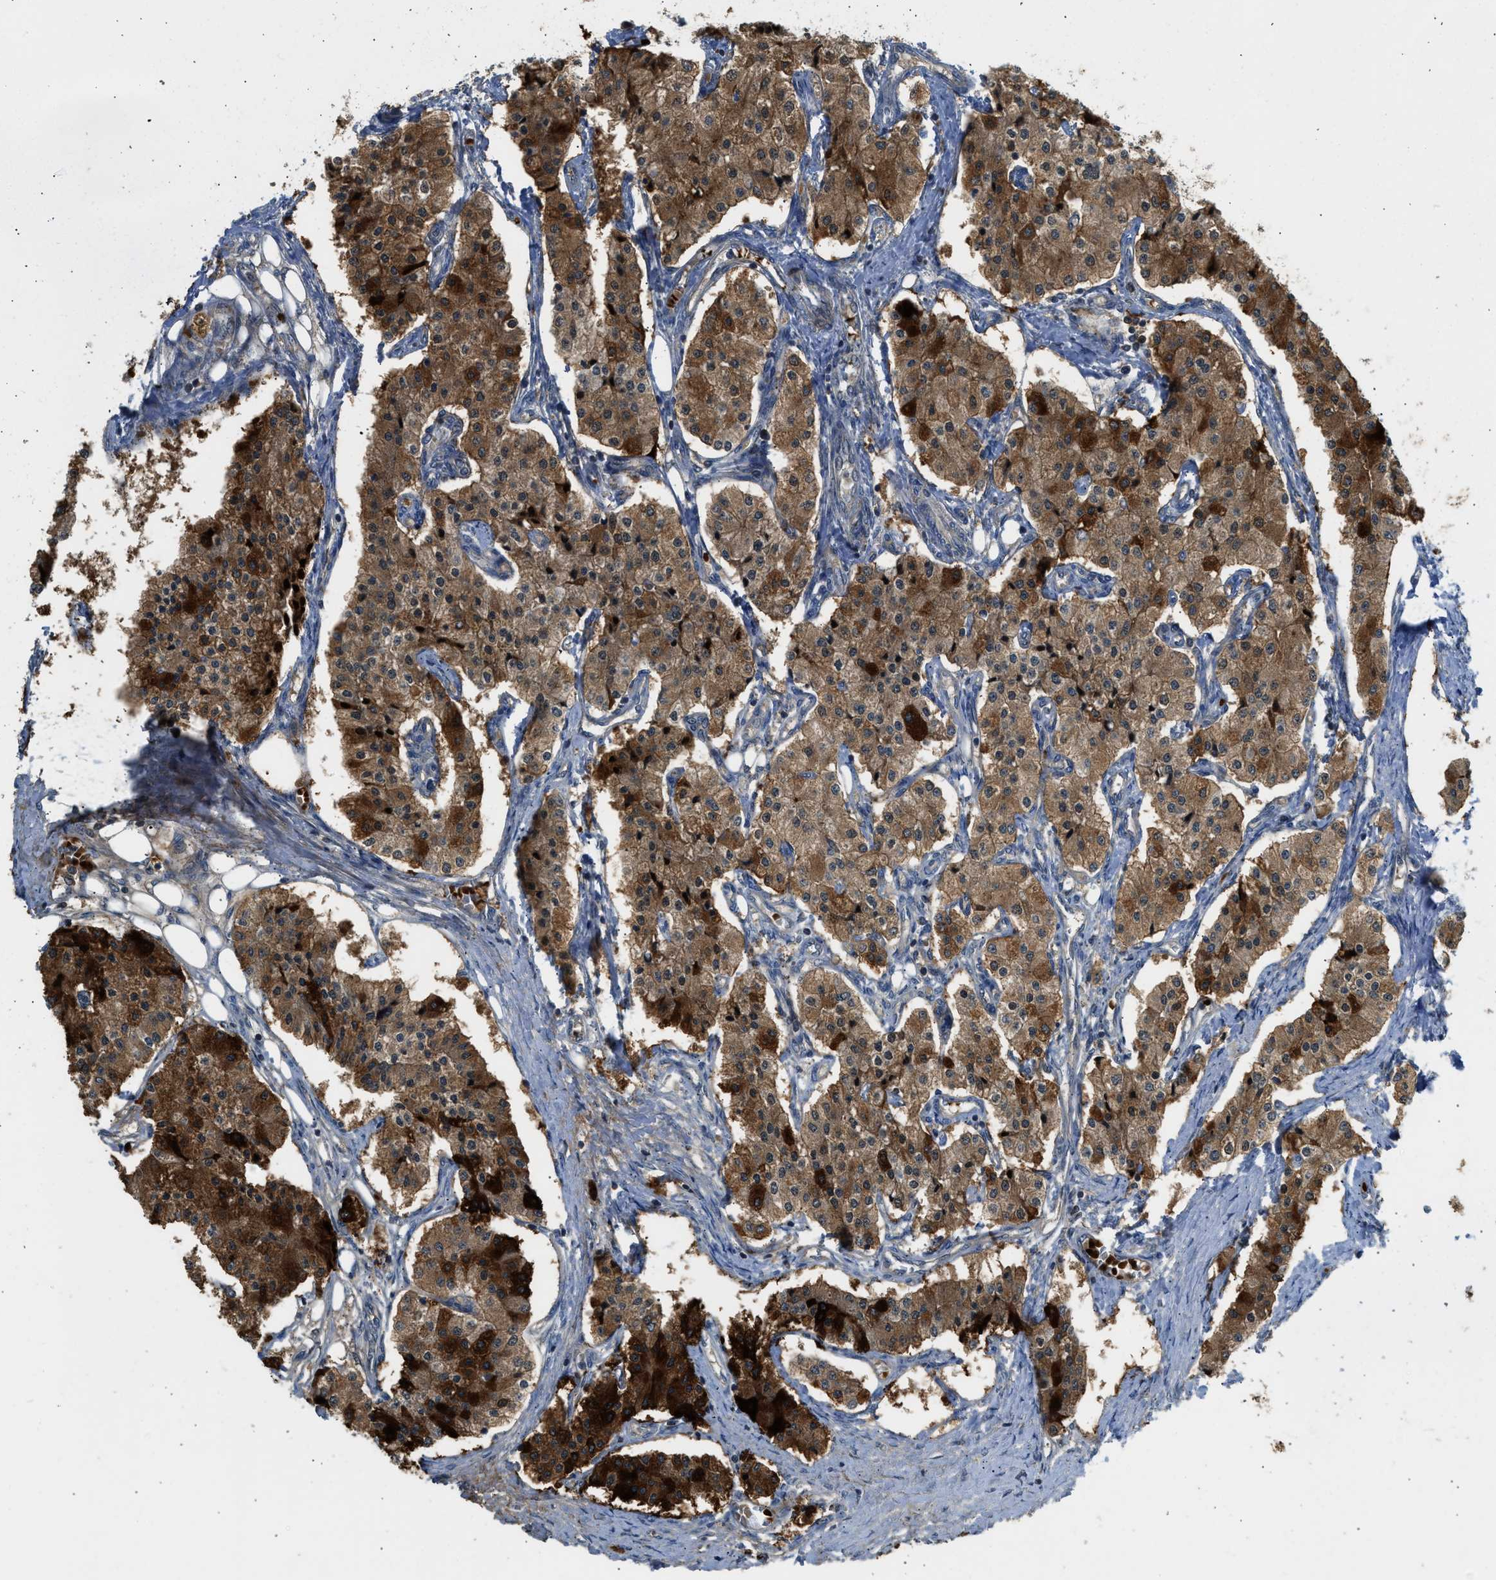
{"staining": {"intensity": "strong", "quantity": ">75%", "location": "cytoplasmic/membranous"}, "tissue": "carcinoid", "cell_type": "Tumor cells", "image_type": "cancer", "snomed": [{"axis": "morphology", "description": "Carcinoid, malignant, NOS"}, {"axis": "topography", "description": "Colon"}], "caption": "Protein expression analysis of carcinoid exhibits strong cytoplasmic/membranous expression in approximately >75% of tumor cells.", "gene": "SESN2", "patient": {"sex": "female", "age": 52}}